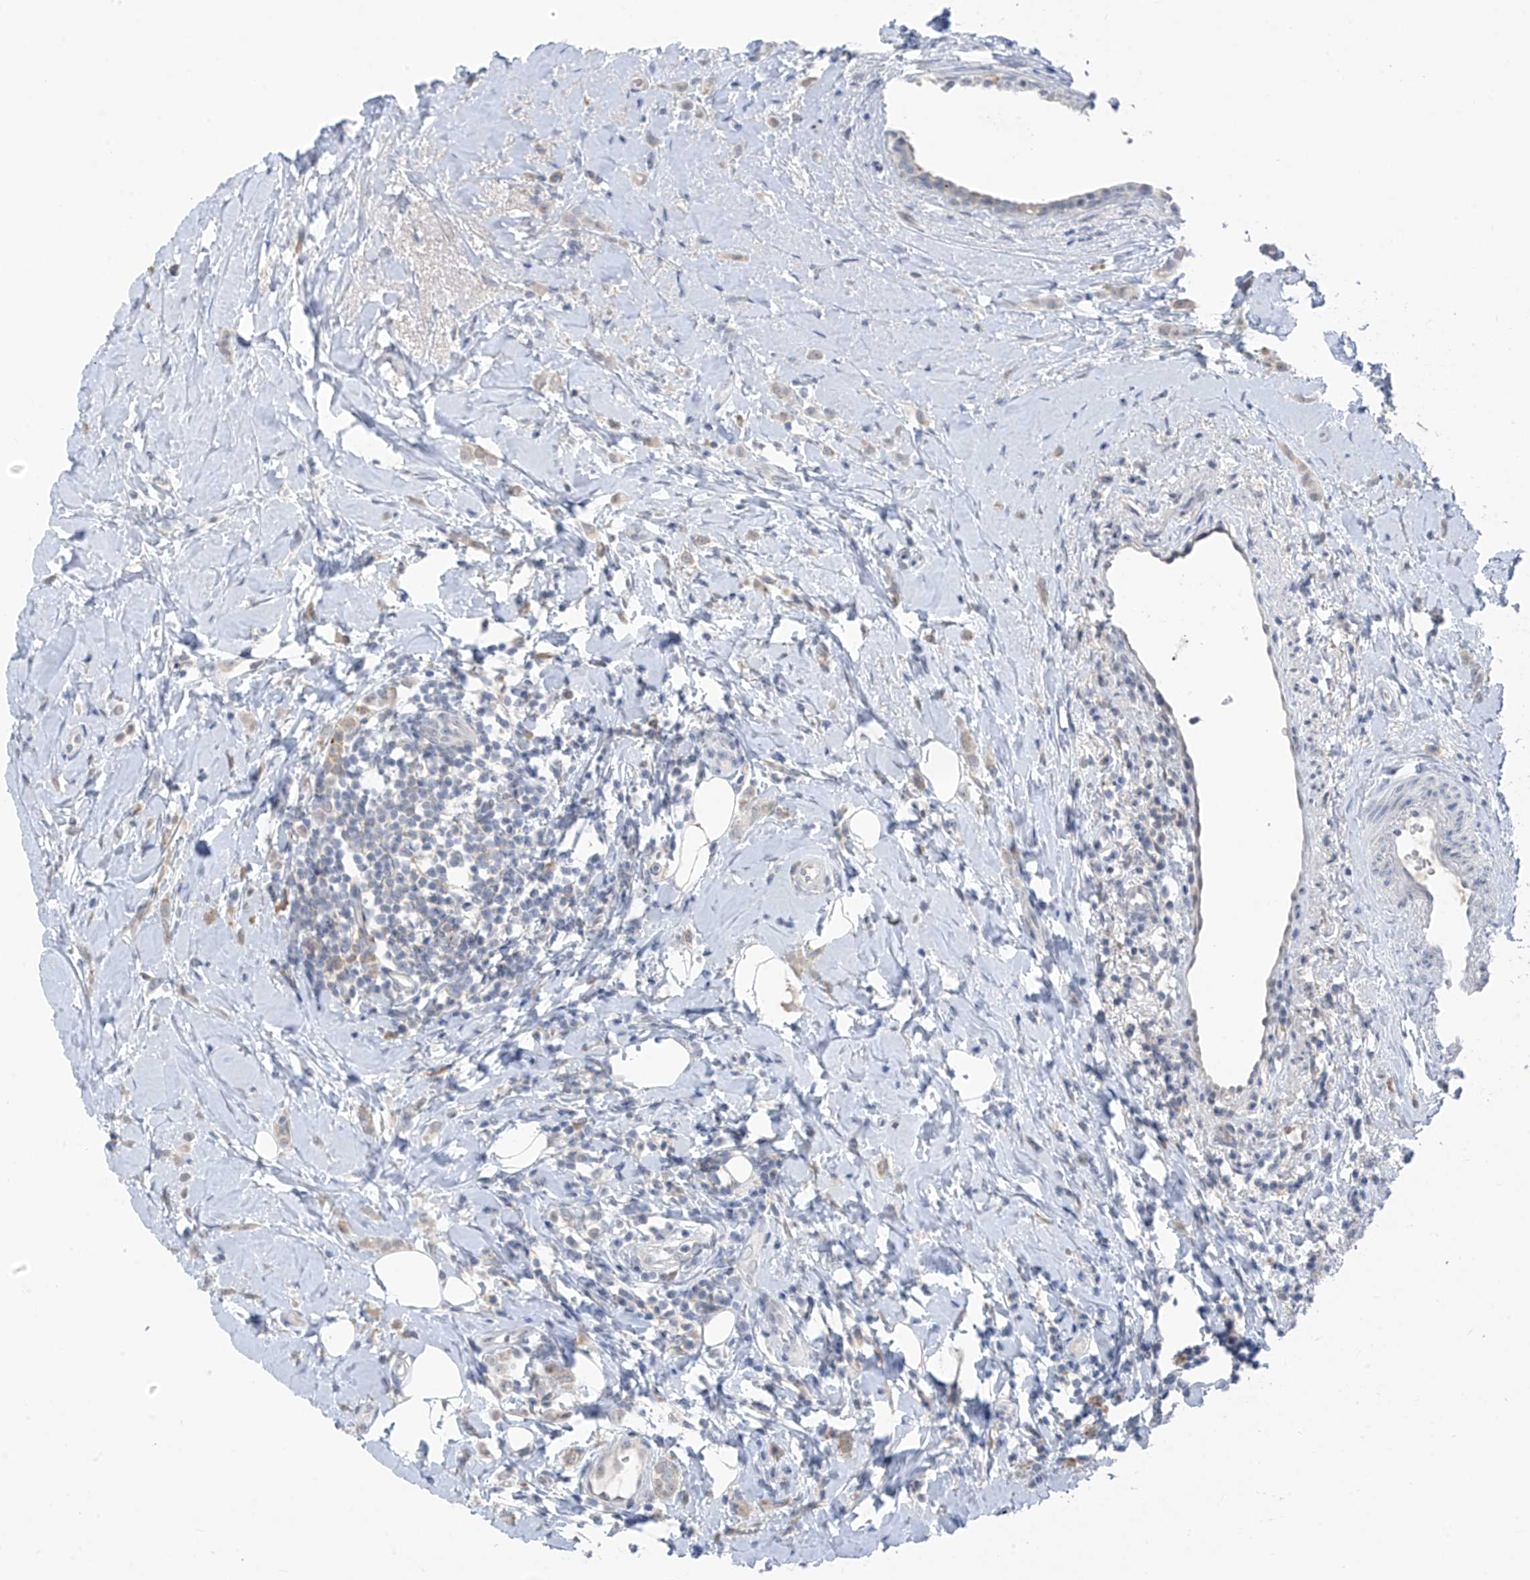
{"staining": {"intensity": "negative", "quantity": "none", "location": "none"}, "tissue": "breast cancer", "cell_type": "Tumor cells", "image_type": "cancer", "snomed": [{"axis": "morphology", "description": "Lobular carcinoma"}, {"axis": "topography", "description": "Breast"}], "caption": "IHC histopathology image of neoplastic tissue: breast lobular carcinoma stained with DAB shows no significant protein expression in tumor cells. (DAB immunohistochemistry, high magnification).", "gene": "CYP4V2", "patient": {"sex": "female", "age": 47}}